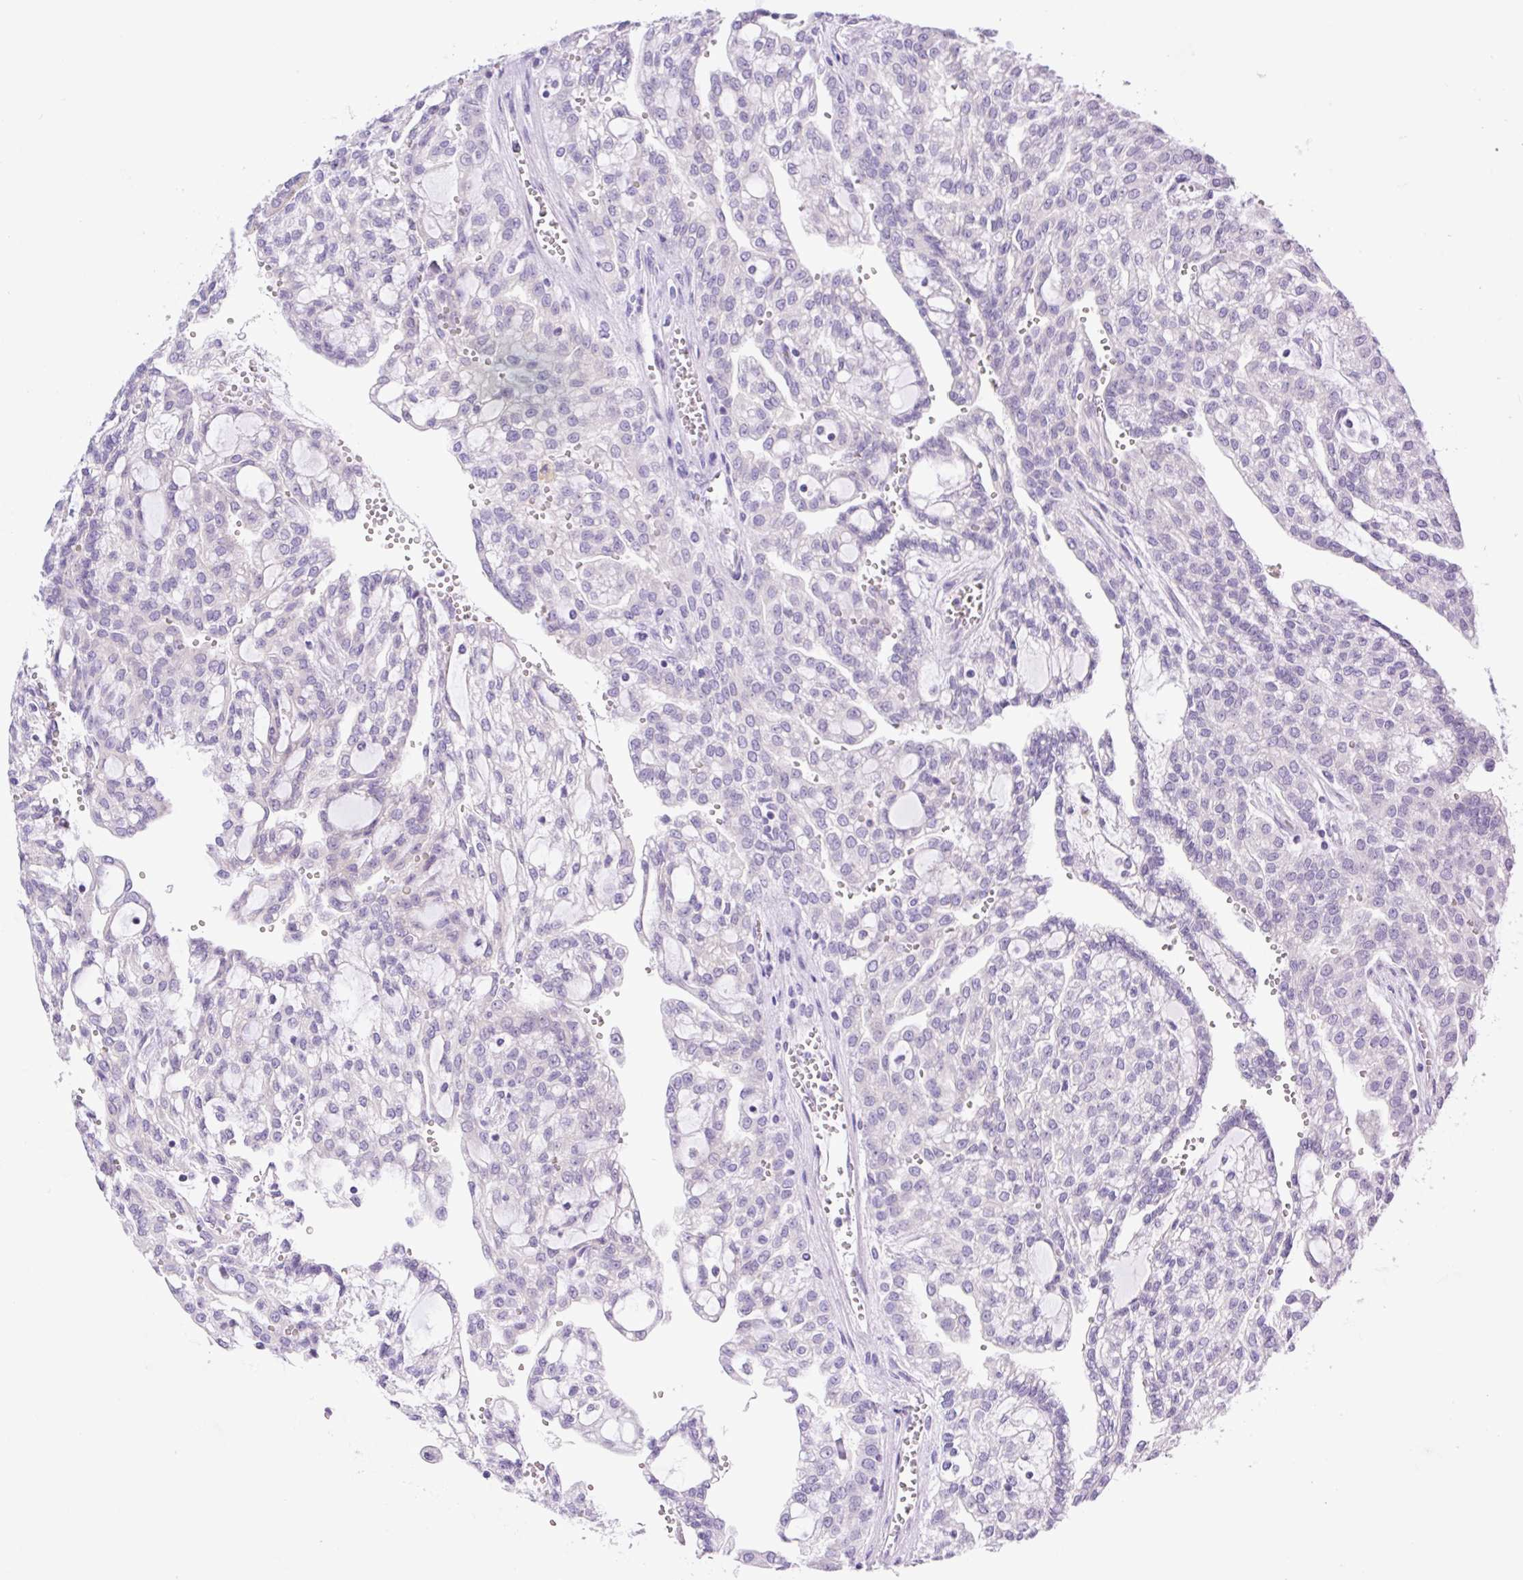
{"staining": {"intensity": "negative", "quantity": "none", "location": "none"}, "tissue": "renal cancer", "cell_type": "Tumor cells", "image_type": "cancer", "snomed": [{"axis": "morphology", "description": "Adenocarcinoma, NOS"}, {"axis": "topography", "description": "Kidney"}], "caption": "High power microscopy image of an IHC micrograph of adenocarcinoma (renal), revealing no significant positivity in tumor cells.", "gene": "CAMK2B", "patient": {"sex": "male", "age": 63}}